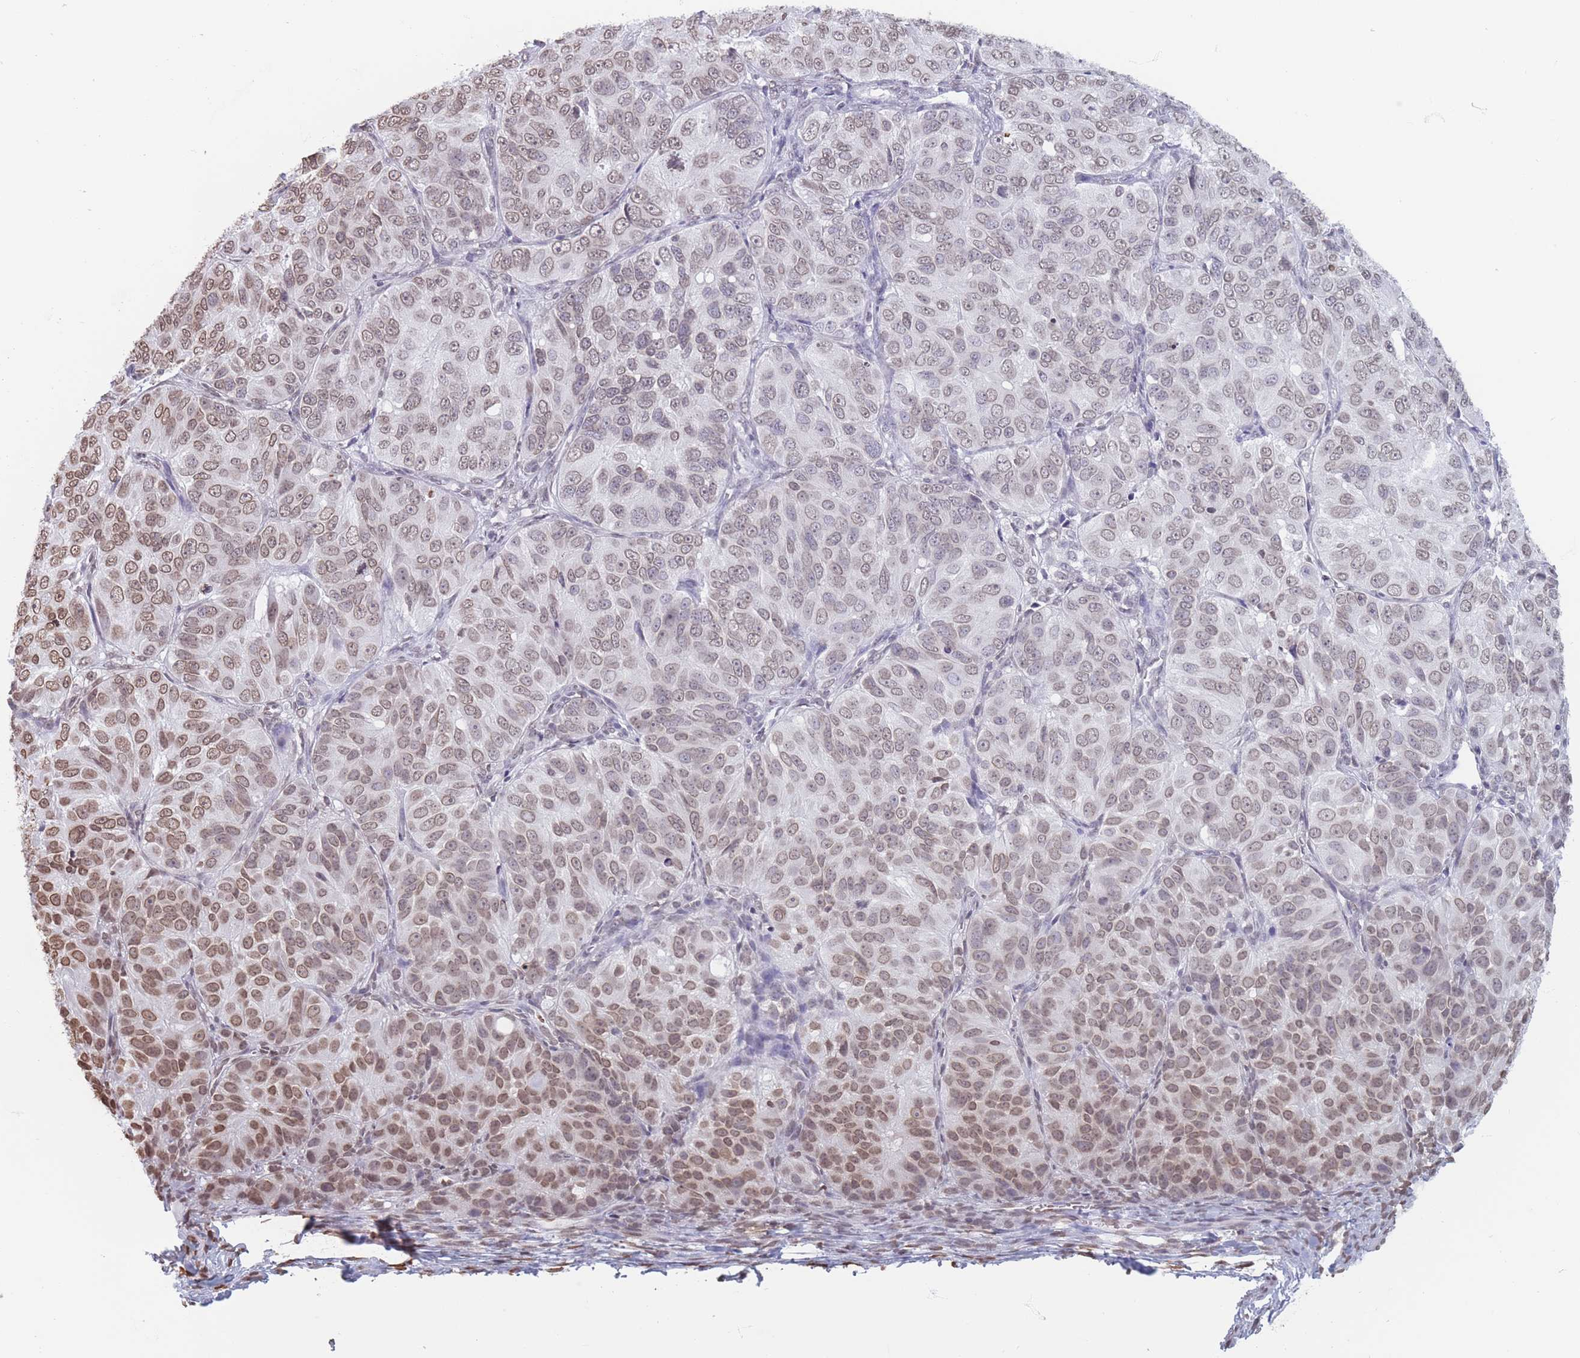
{"staining": {"intensity": "moderate", "quantity": "25%-75%", "location": "nuclear"}, "tissue": "ovarian cancer", "cell_type": "Tumor cells", "image_type": "cancer", "snomed": [{"axis": "morphology", "description": "Carcinoma, endometroid"}, {"axis": "topography", "description": "Ovary"}], "caption": "Tumor cells reveal medium levels of moderate nuclear expression in about 25%-75% of cells in human ovarian endometroid carcinoma.", "gene": "RYK", "patient": {"sex": "female", "age": 51}}